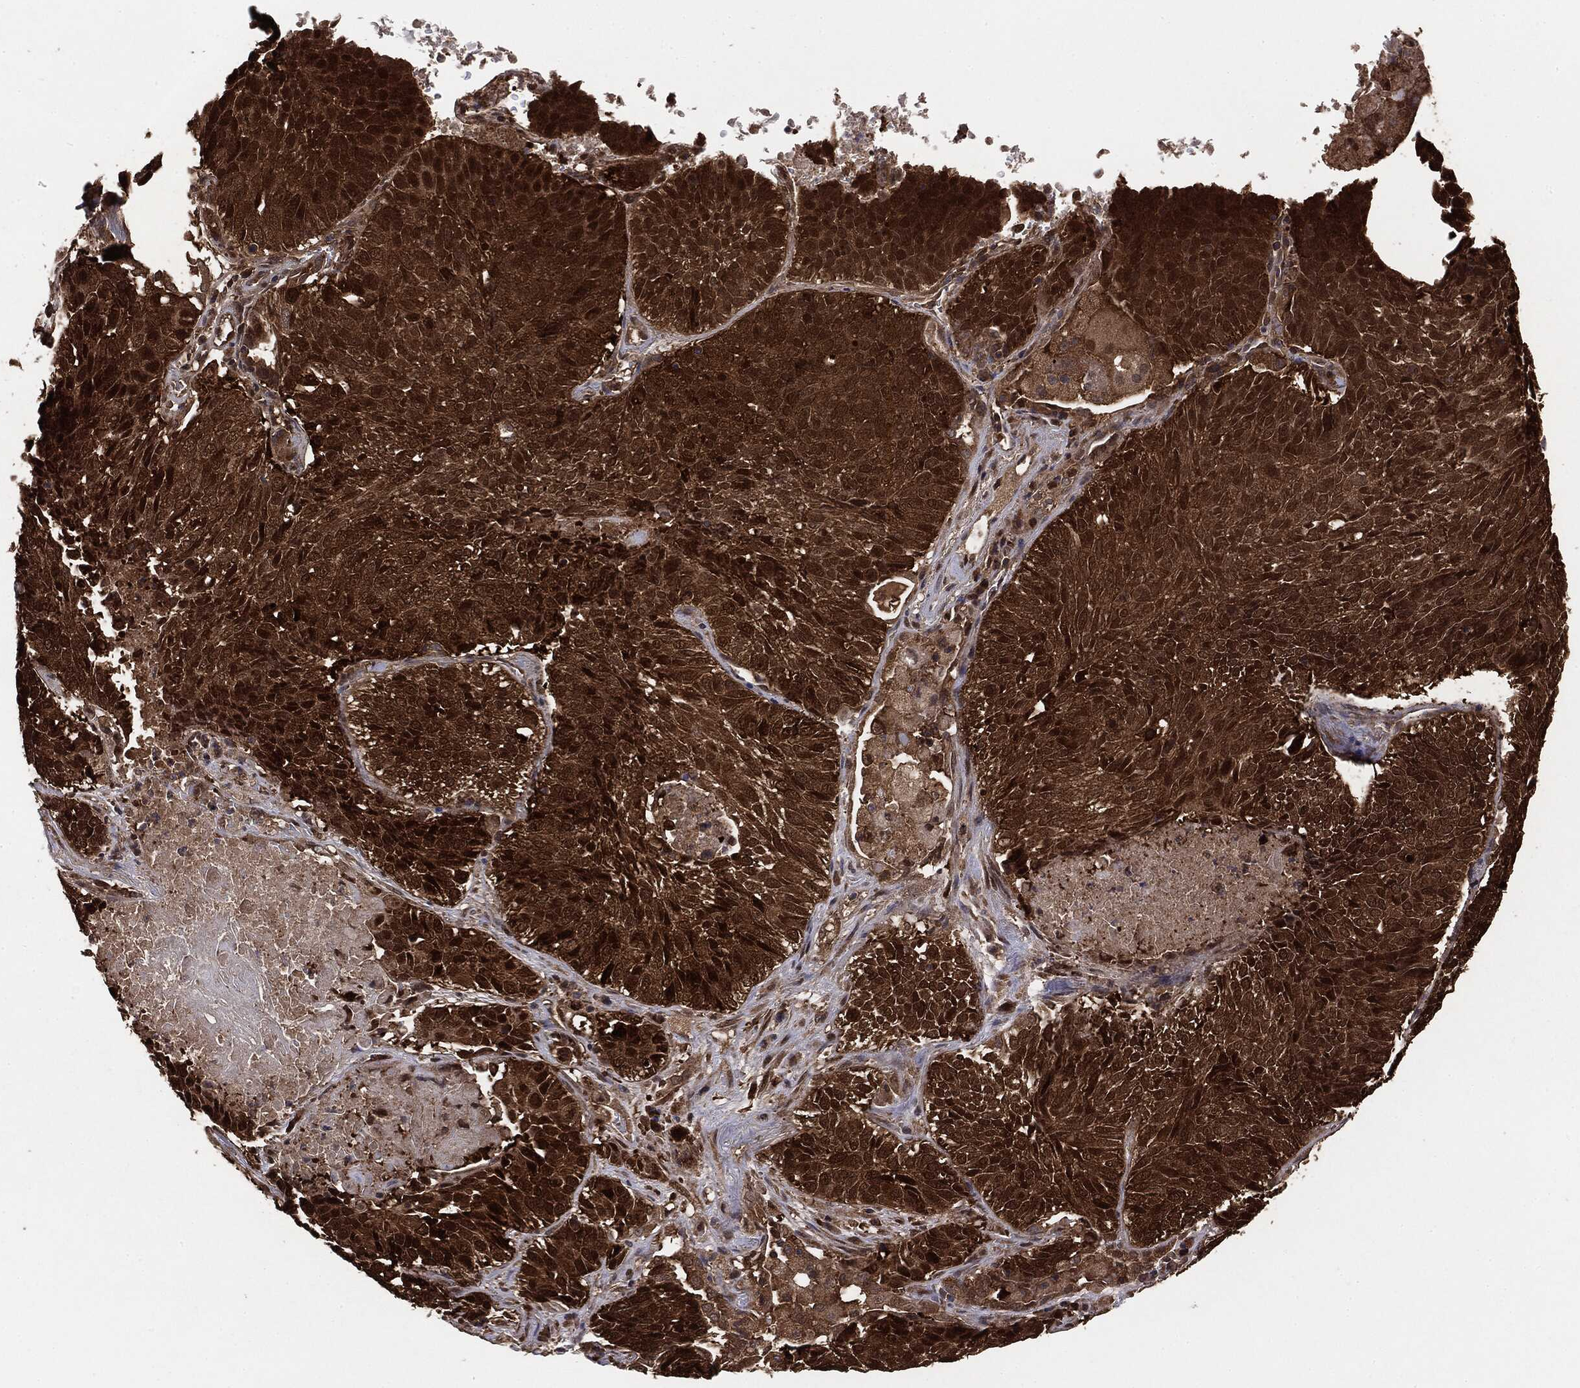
{"staining": {"intensity": "strong", "quantity": ">75%", "location": "cytoplasmic/membranous"}, "tissue": "lung cancer", "cell_type": "Tumor cells", "image_type": "cancer", "snomed": [{"axis": "morphology", "description": "Squamous cell carcinoma, NOS"}, {"axis": "topography", "description": "Lung"}], "caption": "An image of lung squamous cell carcinoma stained for a protein displays strong cytoplasmic/membranous brown staining in tumor cells.", "gene": "NME1", "patient": {"sex": "male", "age": 64}}